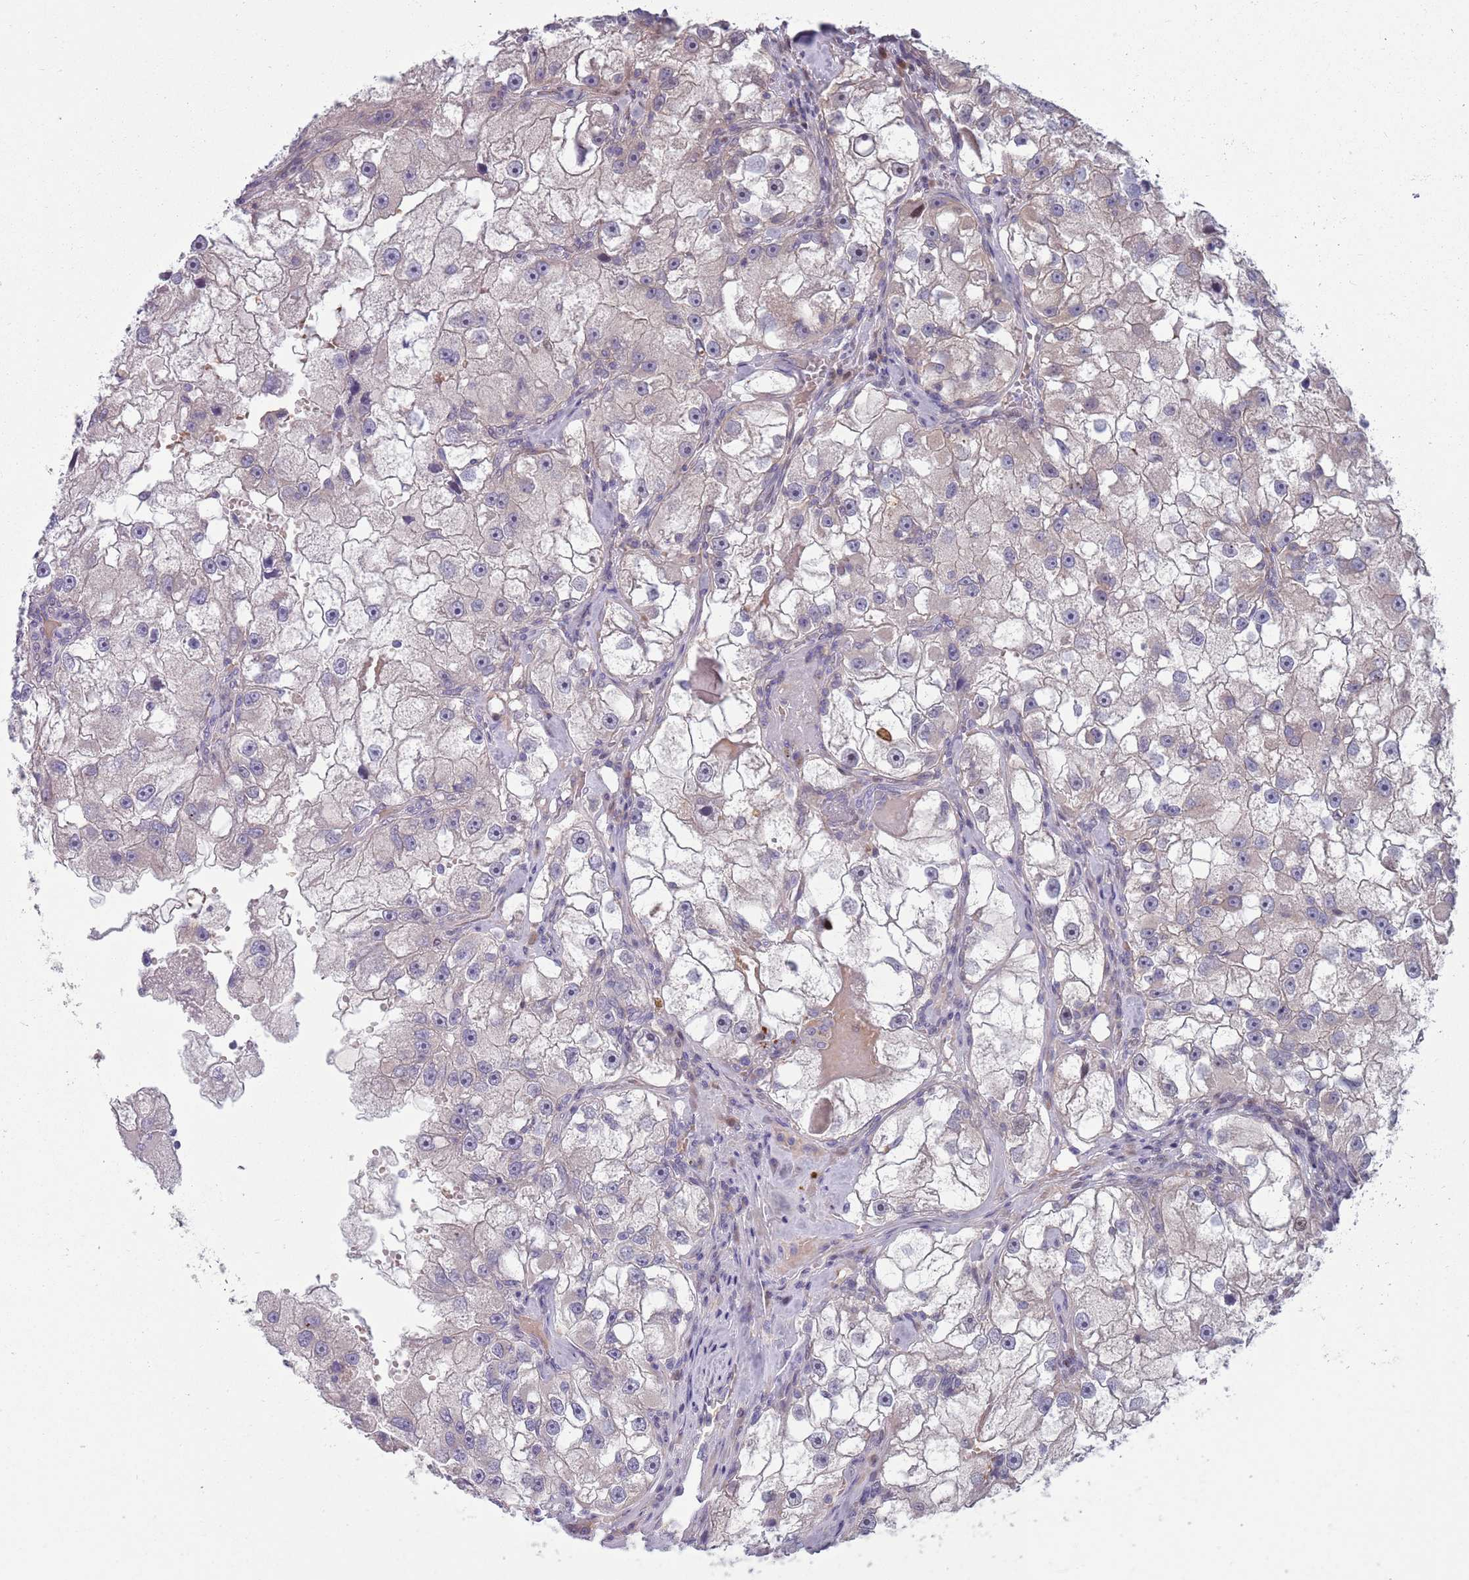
{"staining": {"intensity": "negative", "quantity": "none", "location": "none"}, "tissue": "renal cancer", "cell_type": "Tumor cells", "image_type": "cancer", "snomed": [{"axis": "morphology", "description": "Adenocarcinoma, NOS"}, {"axis": "topography", "description": "Kidney"}], "caption": "The immunohistochemistry (IHC) micrograph has no significant expression in tumor cells of renal cancer (adenocarcinoma) tissue.", "gene": "CLNS1A", "patient": {"sex": "male", "age": 63}}